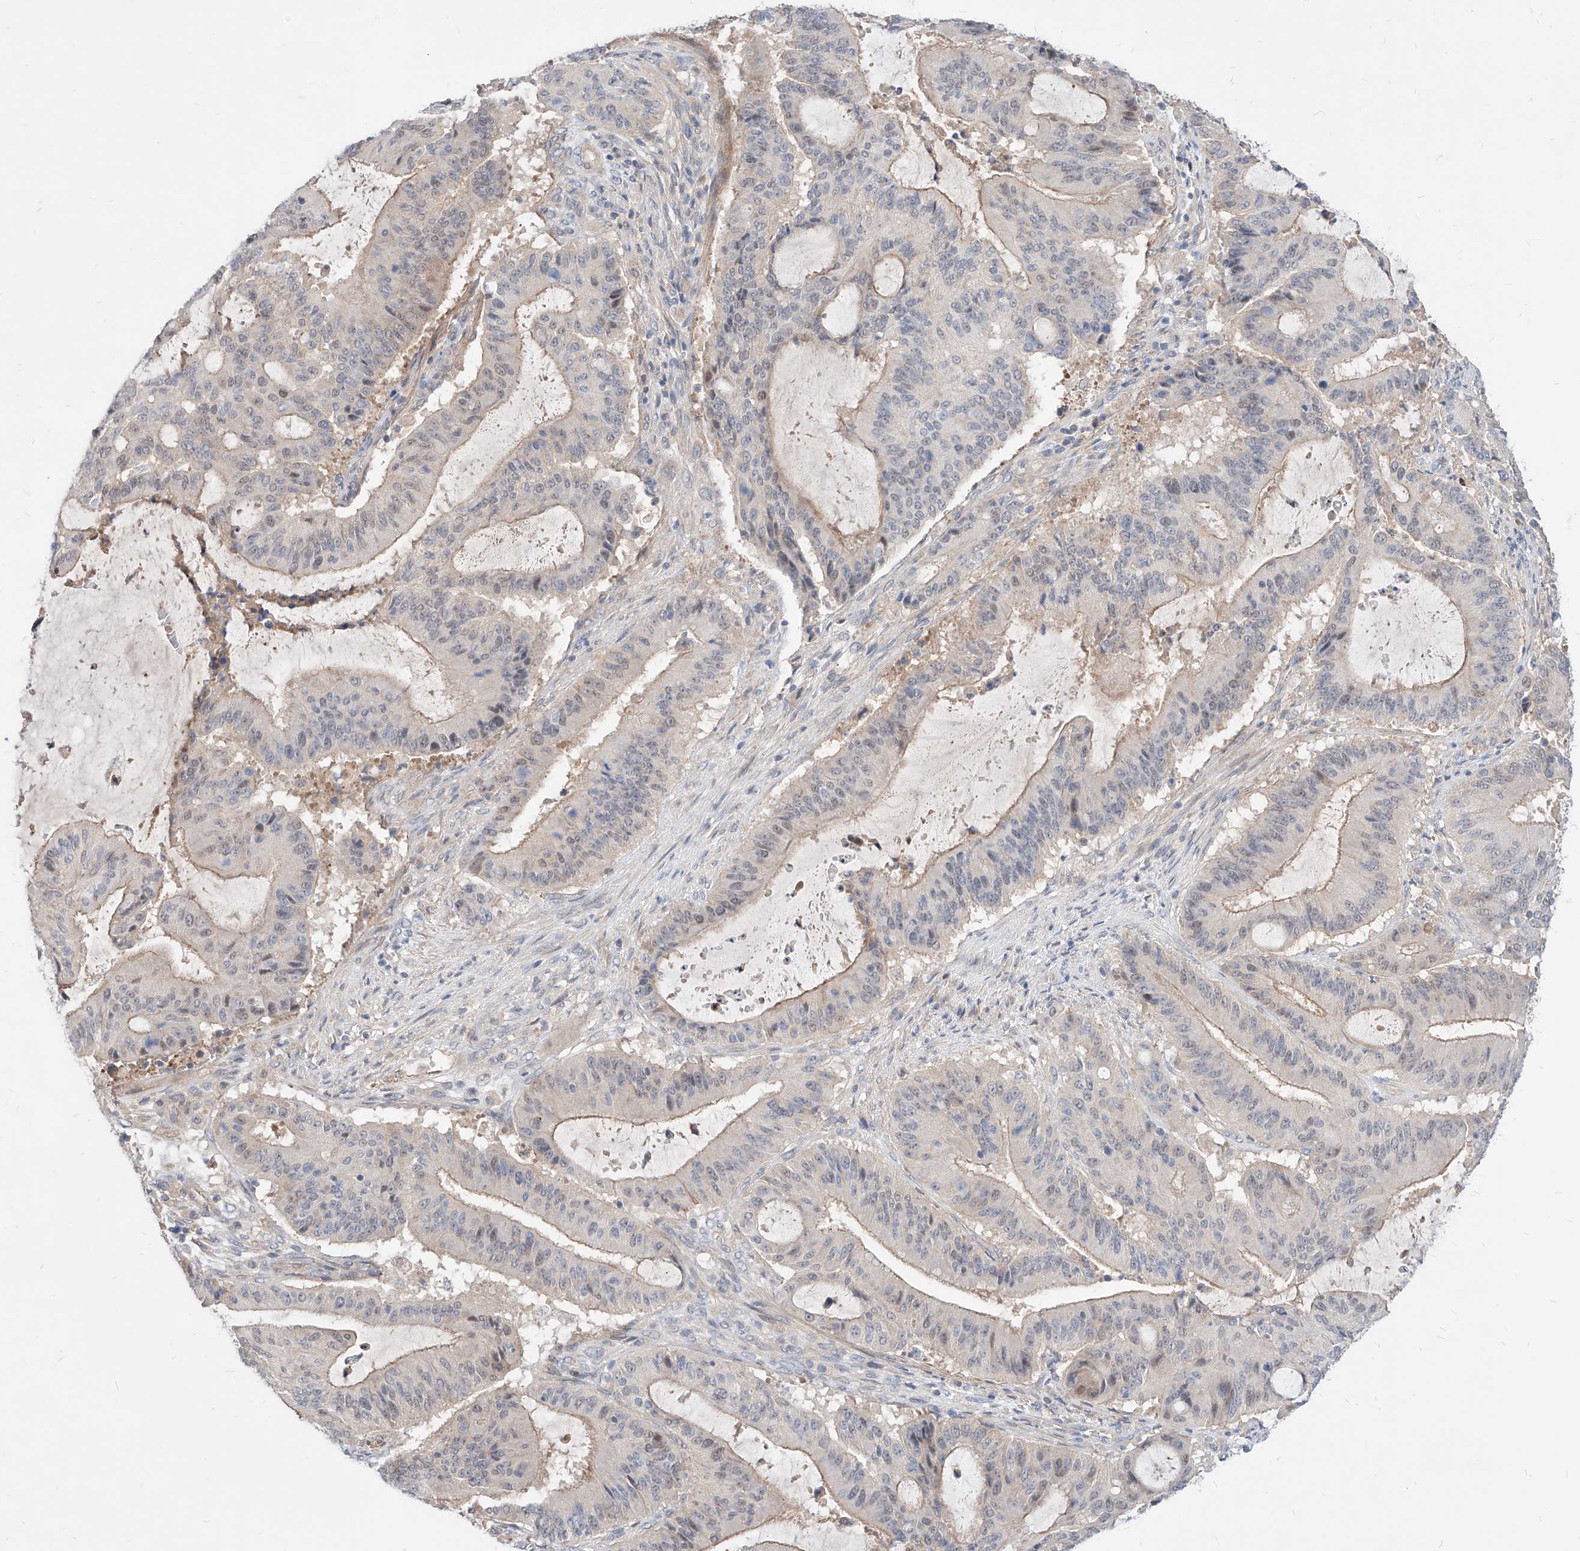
{"staining": {"intensity": "weak", "quantity": "25%-75%", "location": "cytoplasmic/membranous,nuclear"}, "tissue": "liver cancer", "cell_type": "Tumor cells", "image_type": "cancer", "snomed": [{"axis": "morphology", "description": "Normal tissue, NOS"}, {"axis": "morphology", "description": "Cholangiocarcinoma"}, {"axis": "topography", "description": "Liver"}, {"axis": "topography", "description": "Peripheral nerve tissue"}], "caption": "Immunohistochemistry (IHC) photomicrograph of neoplastic tissue: liver cancer (cholangiocarcinoma) stained using immunohistochemistry reveals low levels of weak protein expression localized specifically in the cytoplasmic/membranous and nuclear of tumor cells, appearing as a cytoplasmic/membranous and nuclear brown color.", "gene": "TSNAX", "patient": {"sex": "female", "age": 73}}